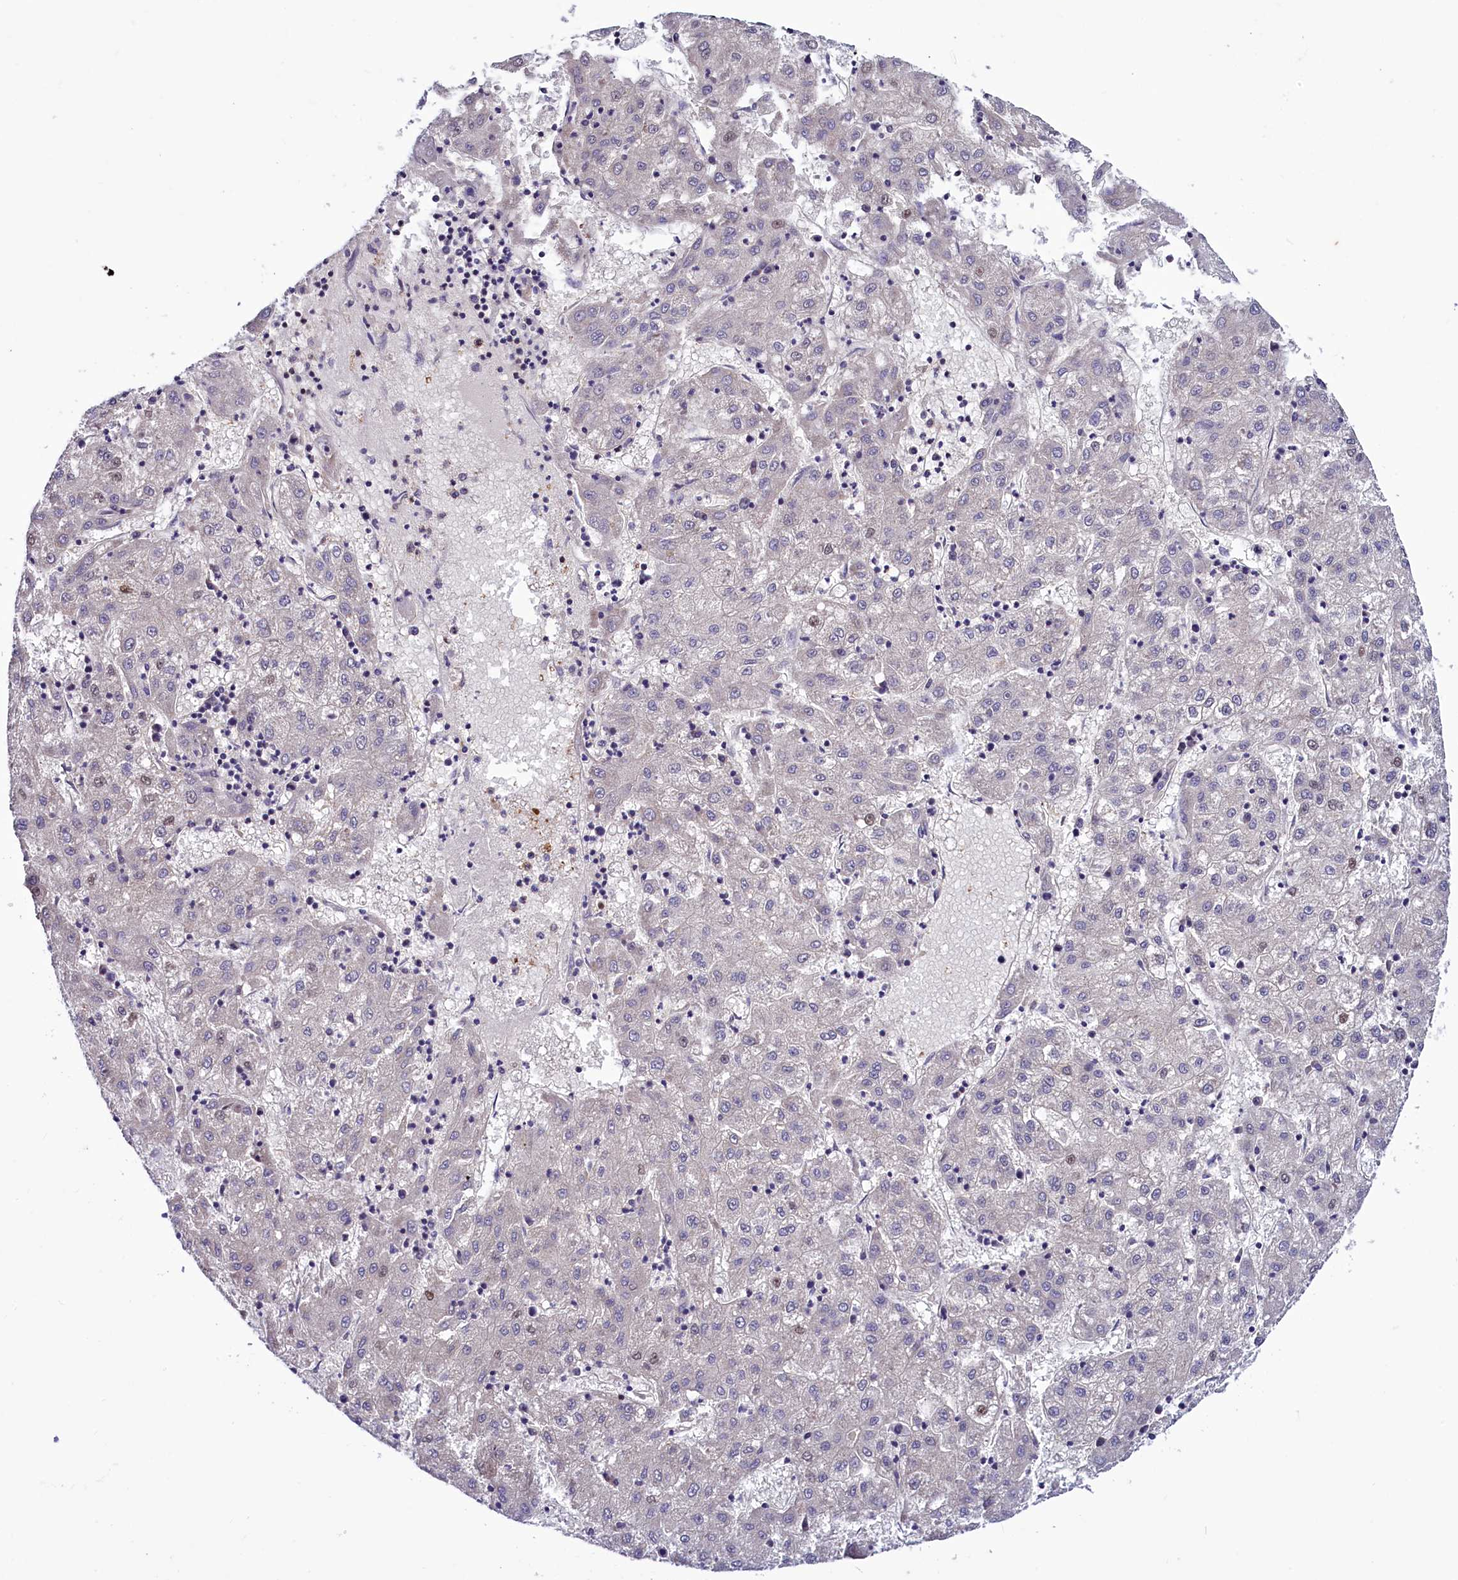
{"staining": {"intensity": "weak", "quantity": "25%-75%", "location": "nuclear"}, "tissue": "liver cancer", "cell_type": "Tumor cells", "image_type": "cancer", "snomed": [{"axis": "morphology", "description": "Carcinoma, Hepatocellular, NOS"}, {"axis": "topography", "description": "Liver"}], "caption": "Hepatocellular carcinoma (liver) tissue reveals weak nuclear expression in approximately 25%-75% of tumor cells", "gene": "SEC24C", "patient": {"sex": "male", "age": 72}}